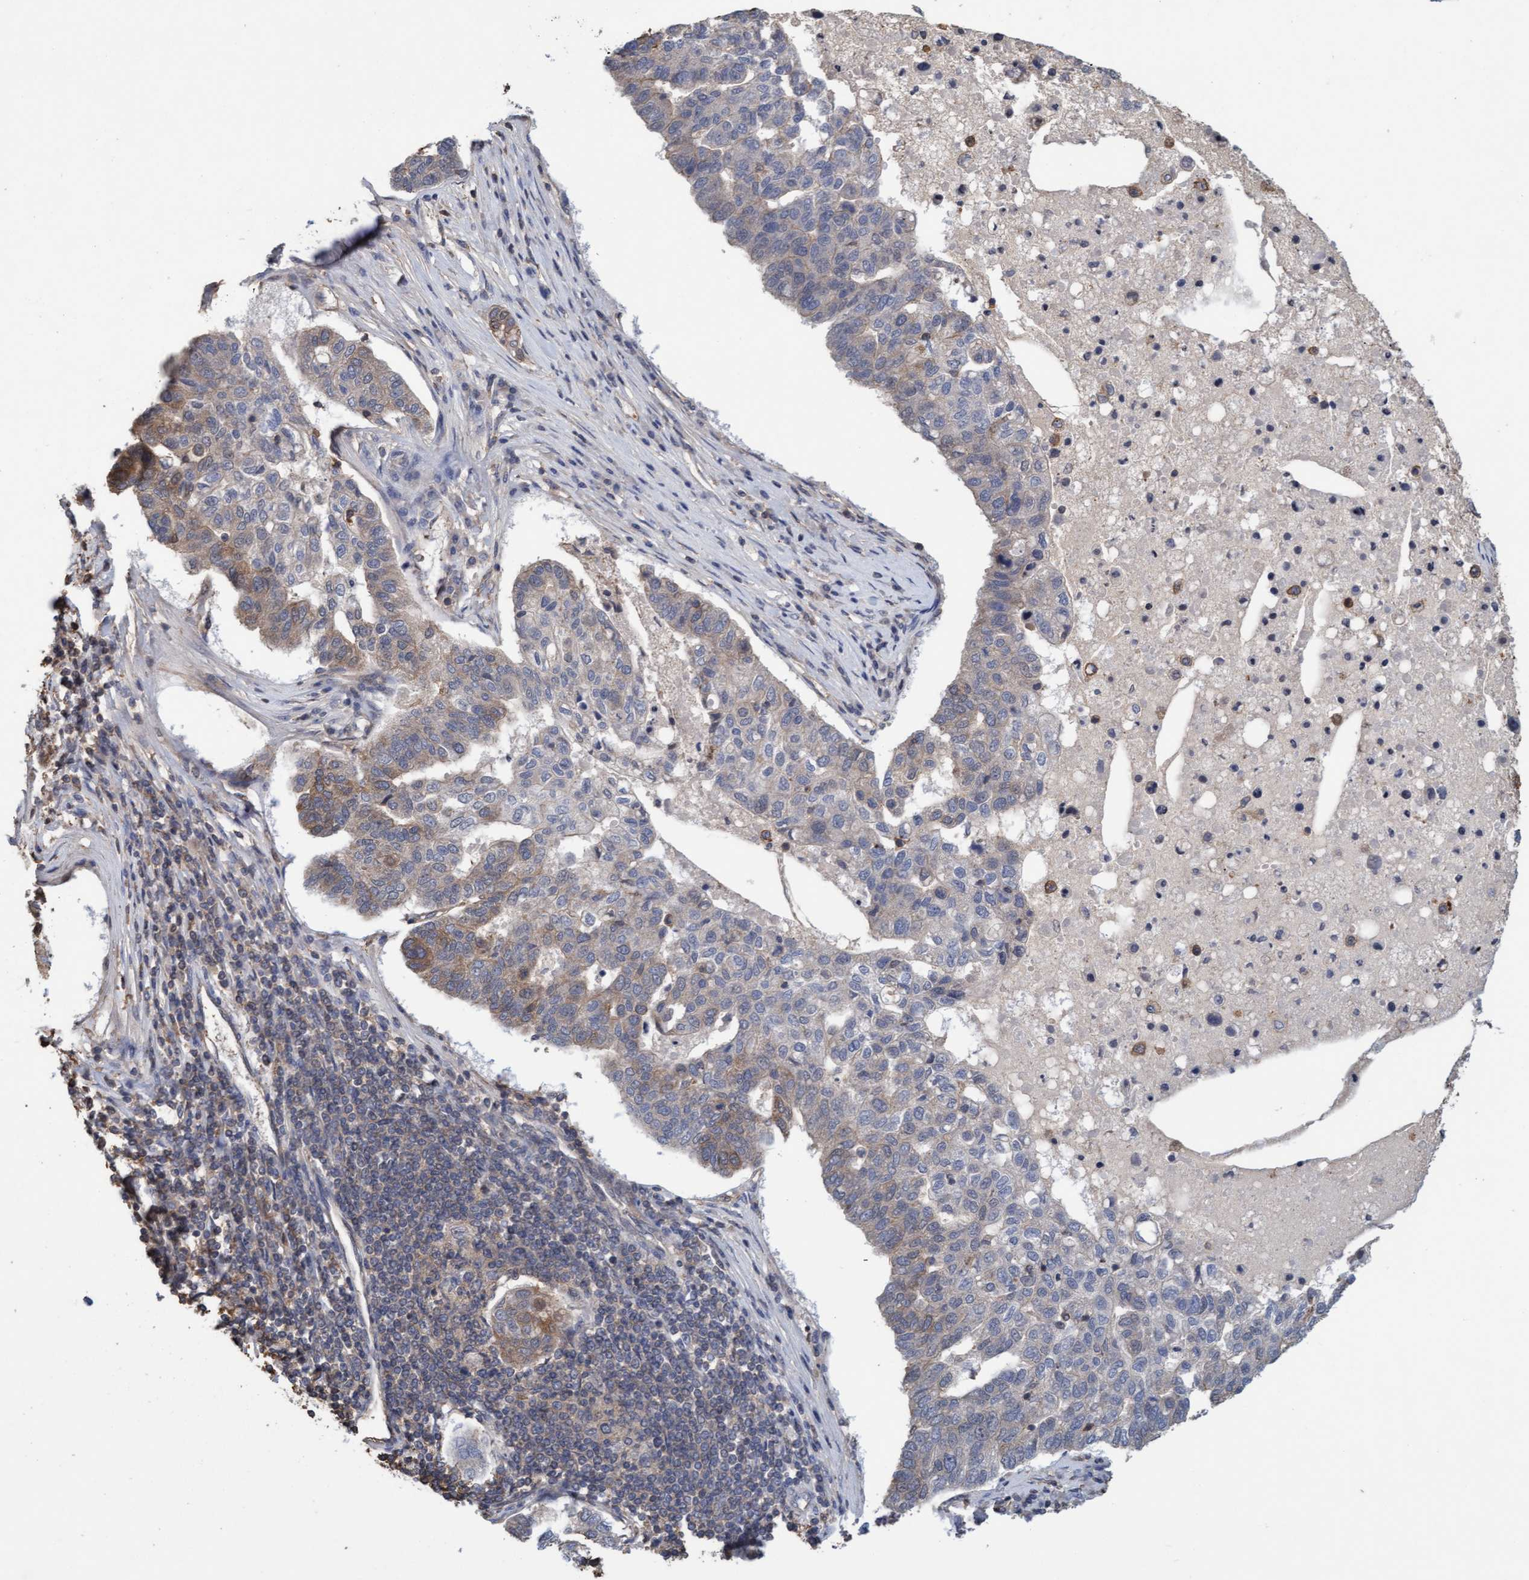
{"staining": {"intensity": "weak", "quantity": "25%-75%", "location": "cytoplasmic/membranous"}, "tissue": "pancreatic cancer", "cell_type": "Tumor cells", "image_type": "cancer", "snomed": [{"axis": "morphology", "description": "Adenocarcinoma, NOS"}, {"axis": "topography", "description": "Pancreas"}], "caption": "Immunohistochemical staining of human pancreatic cancer (adenocarcinoma) reveals low levels of weak cytoplasmic/membranous positivity in about 25%-75% of tumor cells.", "gene": "FXR2", "patient": {"sex": "female", "age": 61}}